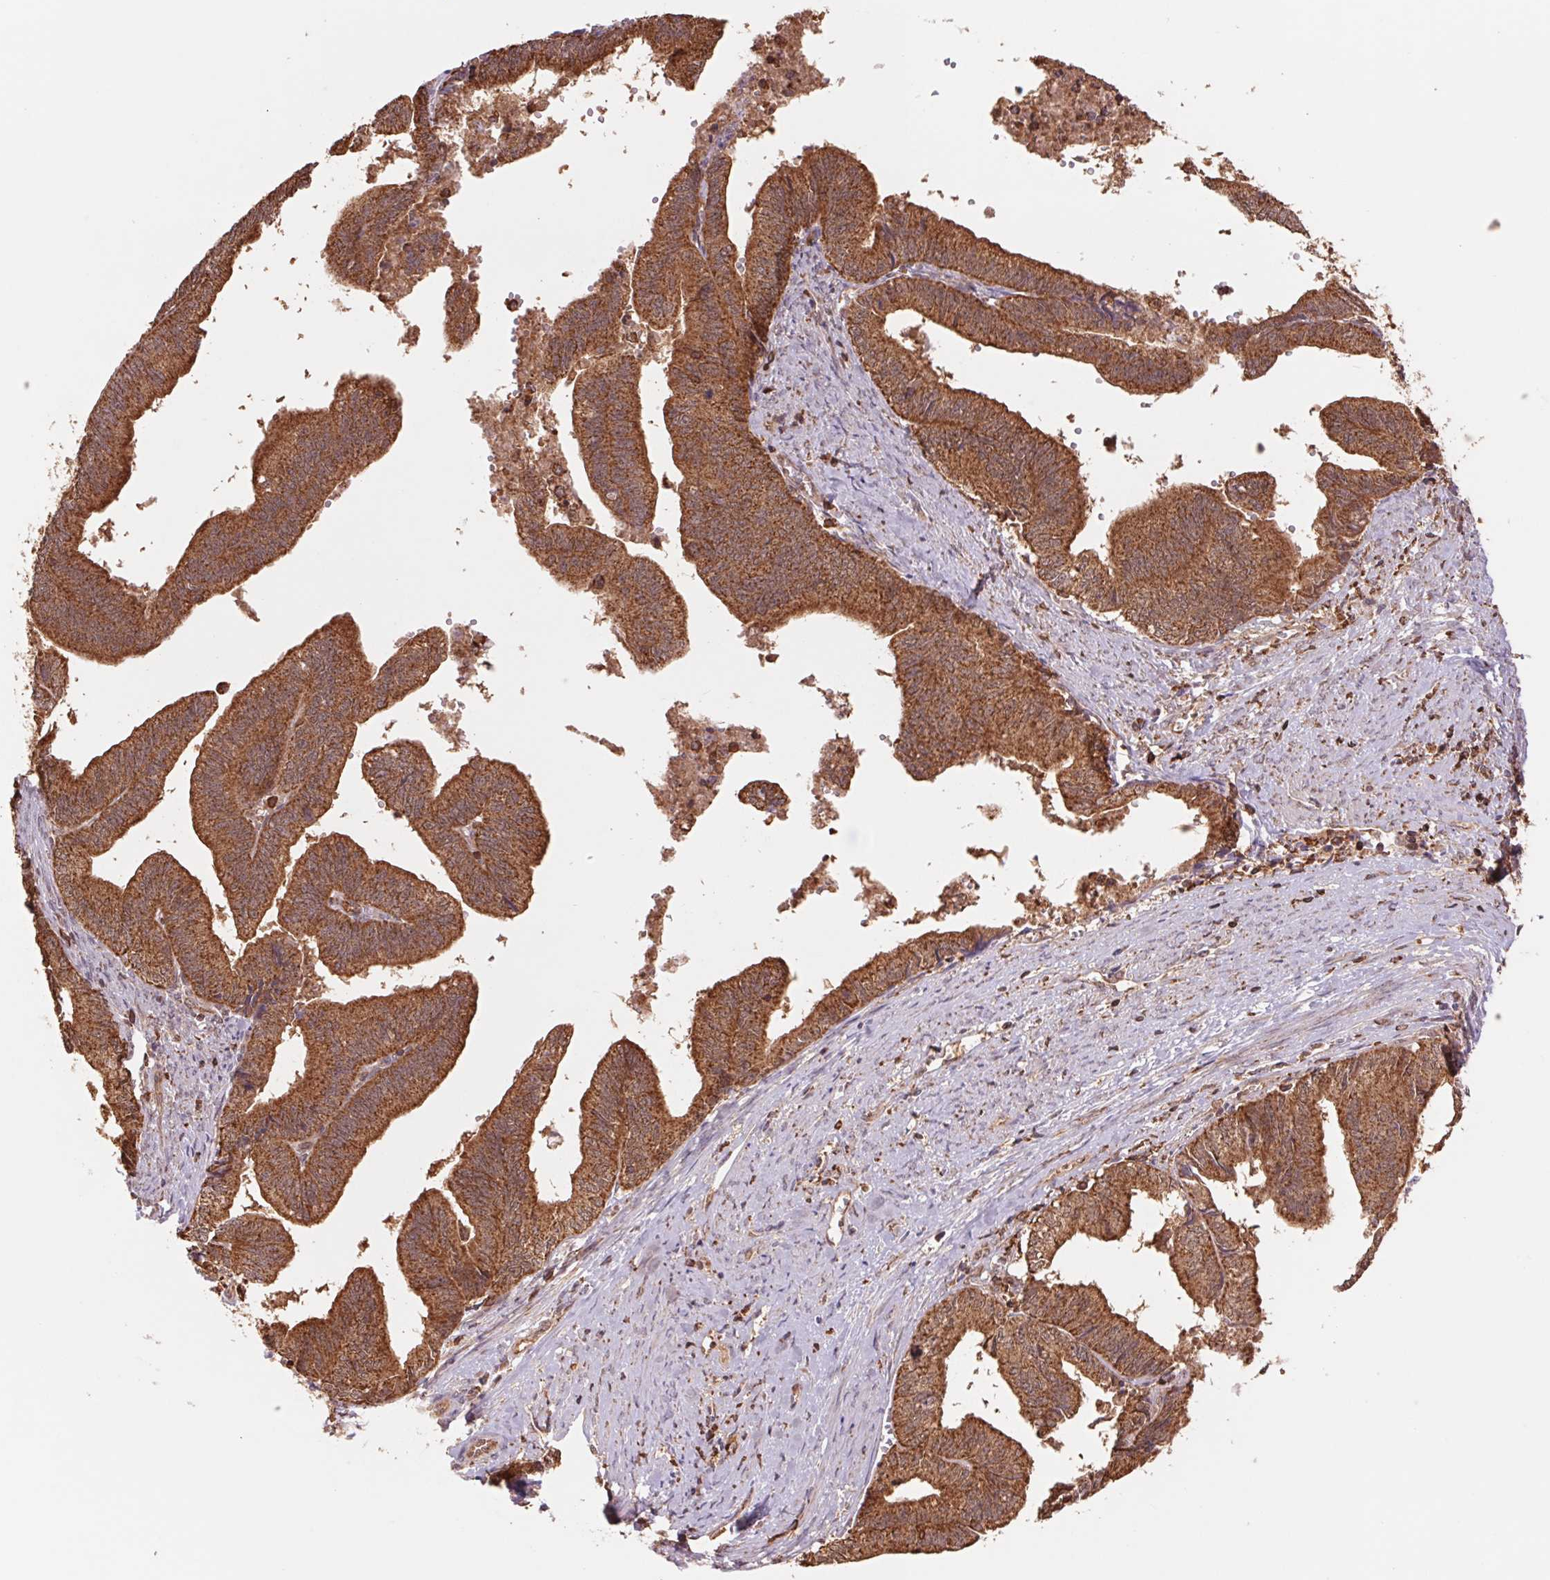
{"staining": {"intensity": "strong", "quantity": ">75%", "location": "cytoplasmic/membranous"}, "tissue": "endometrial cancer", "cell_type": "Tumor cells", "image_type": "cancer", "snomed": [{"axis": "morphology", "description": "Adenocarcinoma, NOS"}, {"axis": "topography", "description": "Endometrium"}], "caption": "Strong cytoplasmic/membranous protein expression is identified in approximately >75% of tumor cells in adenocarcinoma (endometrial).", "gene": "URM1", "patient": {"sex": "female", "age": 65}}